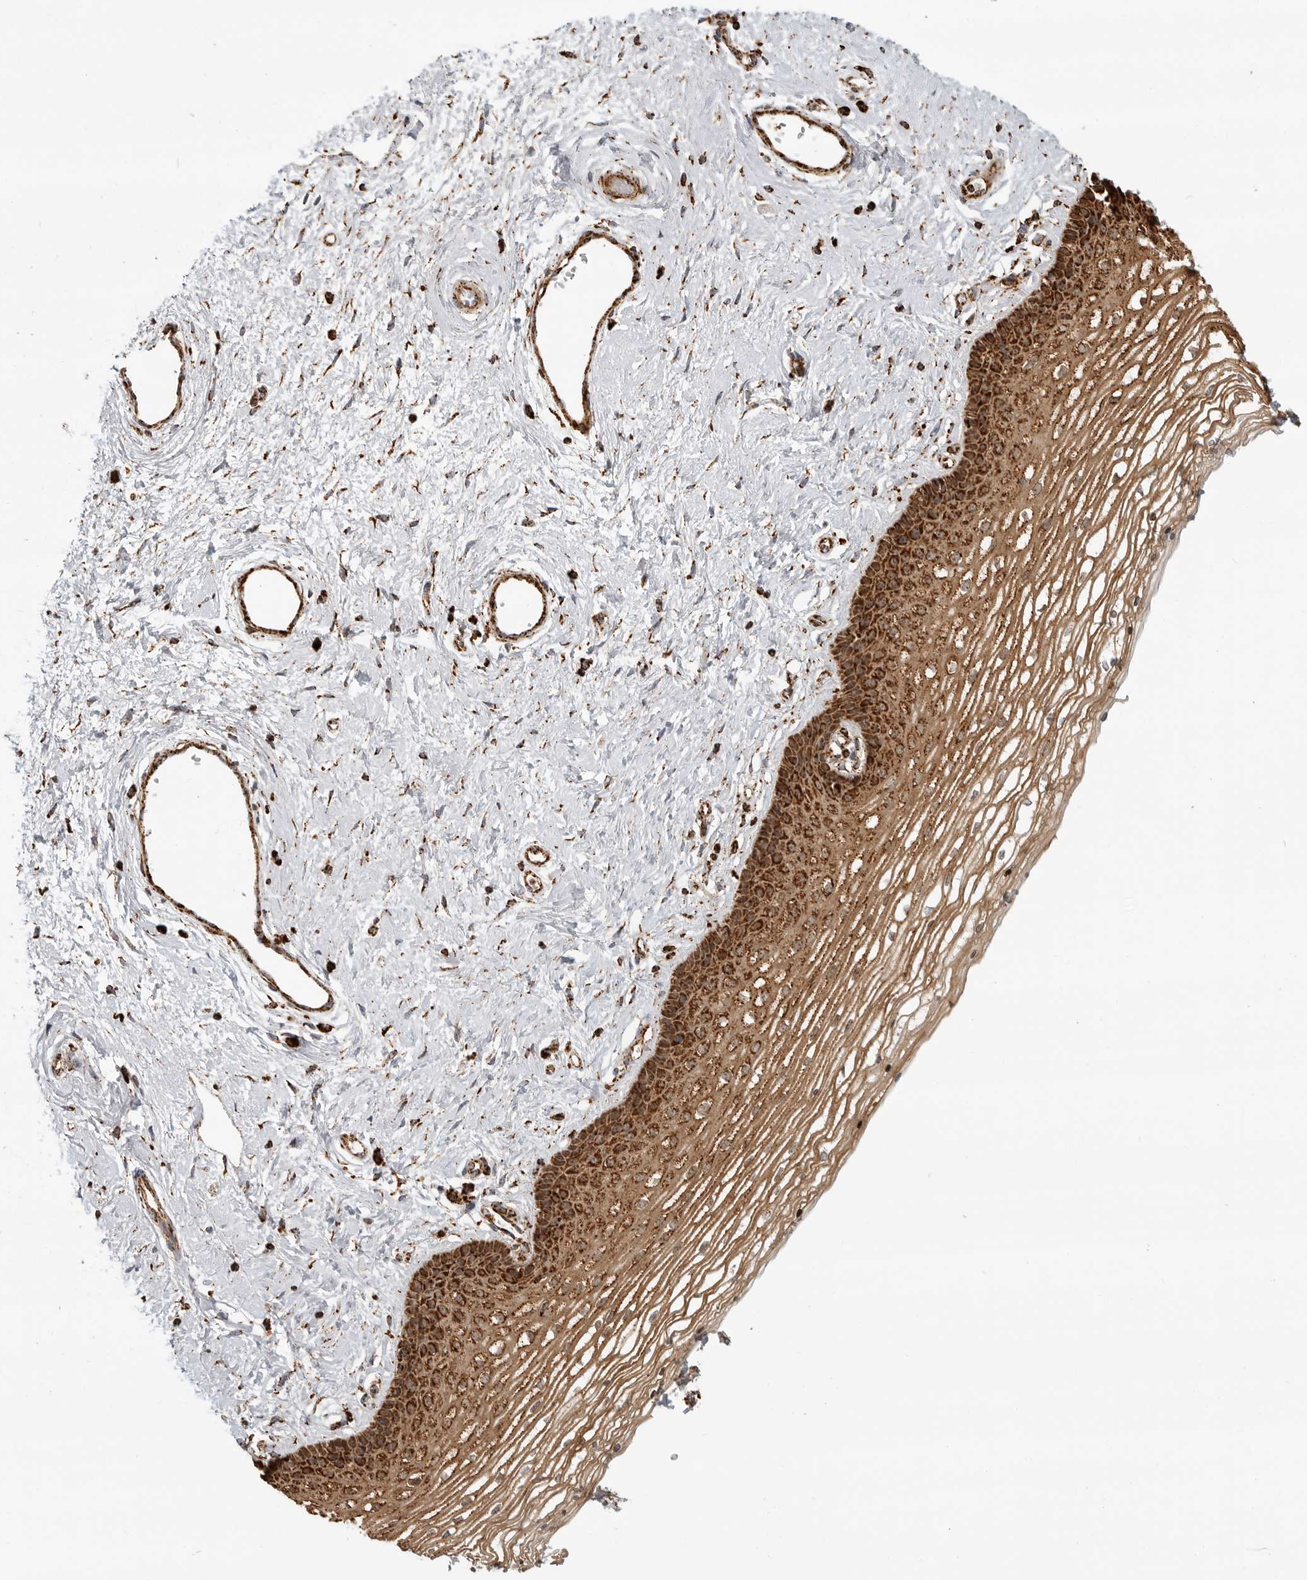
{"staining": {"intensity": "strong", "quantity": ">75%", "location": "cytoplasmic/membranous"}, "tissue": "vagina", "cell_type": "Squamous epithelial cells", "image_type": "normal", "snomed": [{"axis": "morphology", "description": "Normal tissue, NOS"}, {"axis": "topography", "description": "Vagina"}], "caption": "An image of human vagina stained for a protein displays strong cytoplasmic/membranous brown staining in squamous epithelial cells. (DAB IHC with brightfield microscopy, high magnification).", "gene": "BMP2K", "patient": {"sex": "female", "age": 46}}